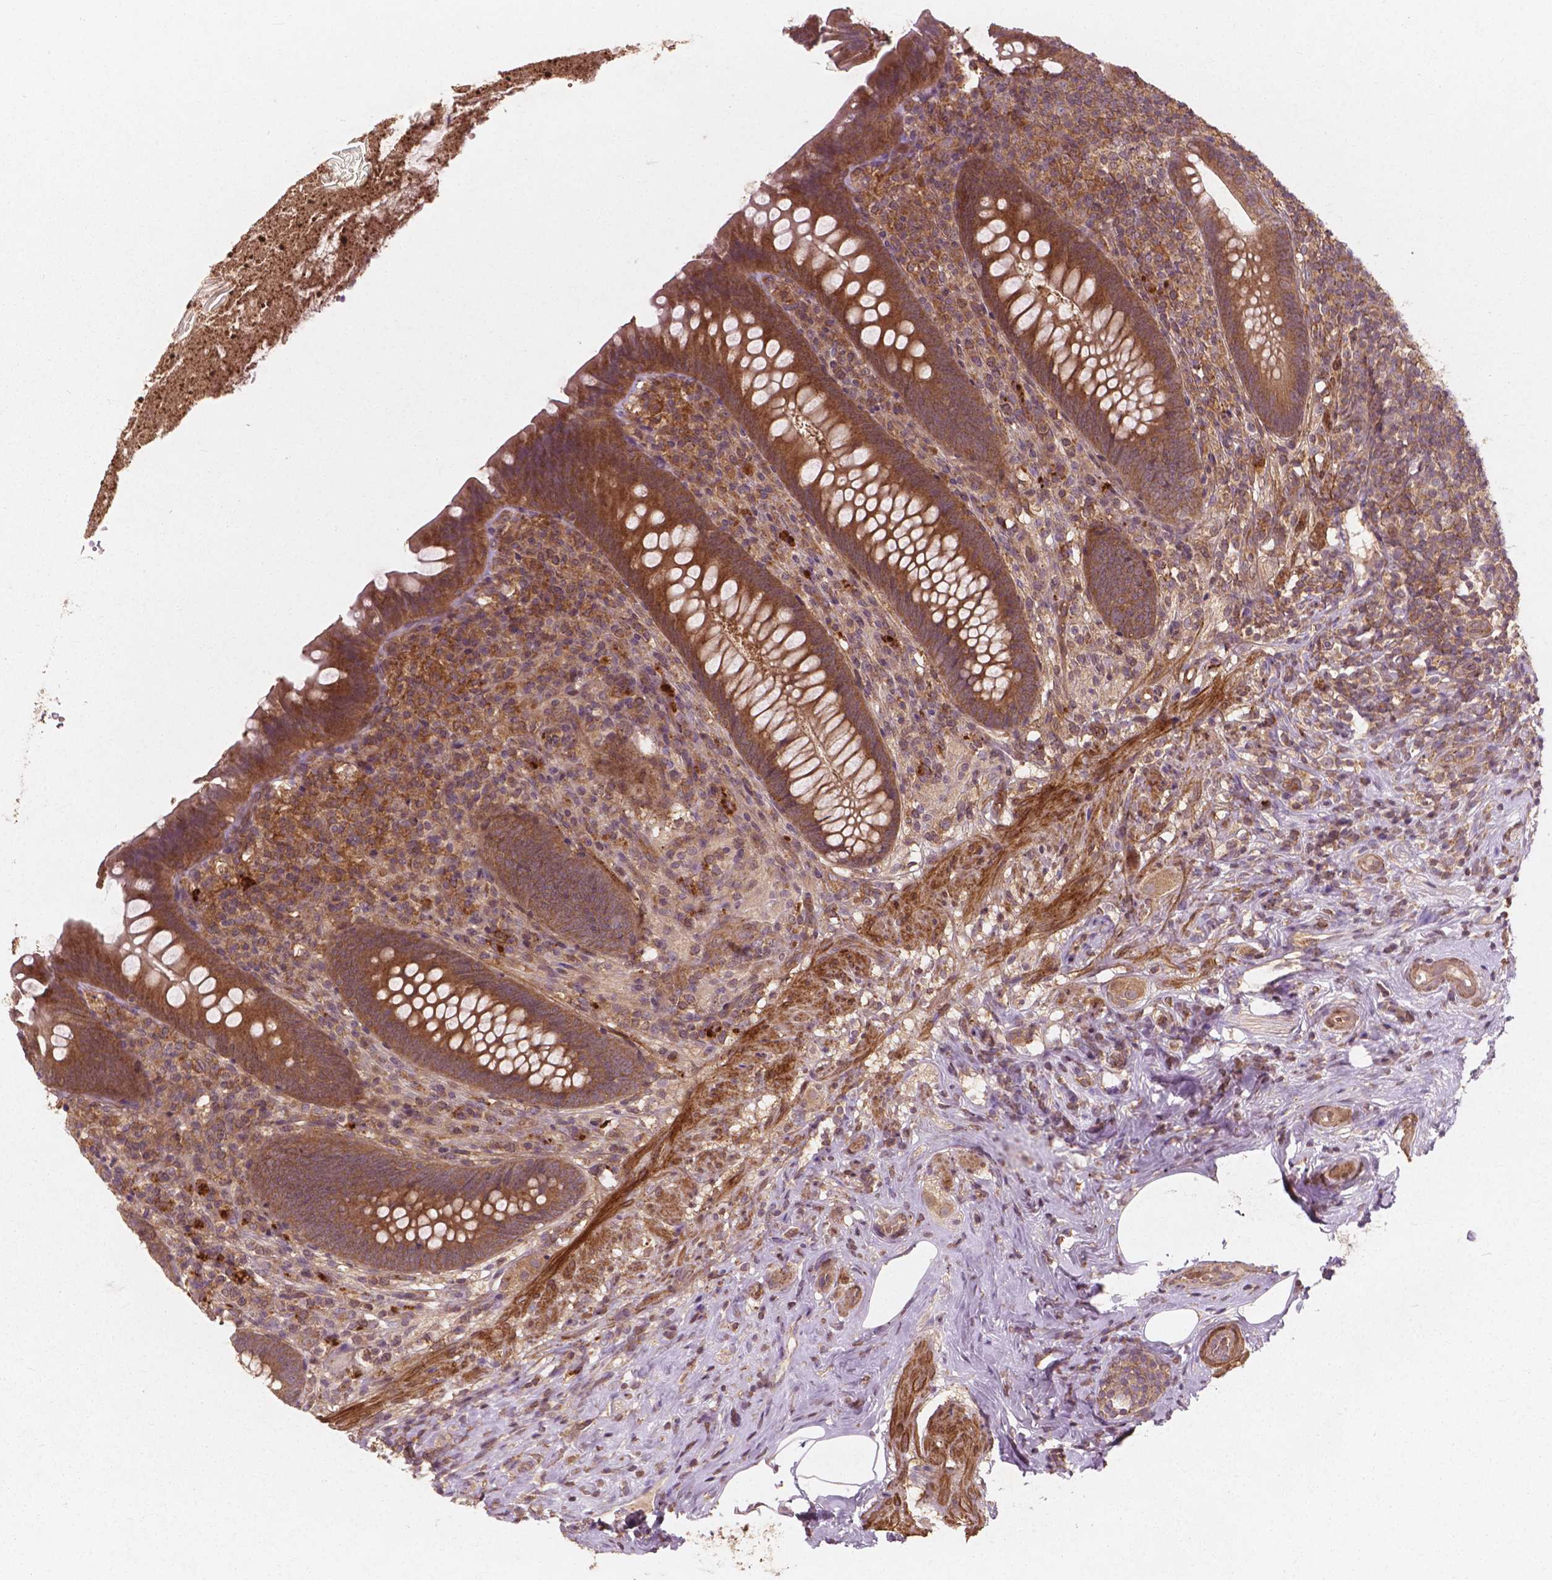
{"staining": {"intensity": "moderate", "quantity": ">75%", "location": "cytoplasmic/membranous"}, "tissue": "appendix", "cell_type": "Glandular cells", "image_type": "normal", "snomed": [{"axis": "morphology", "description": "Normal tissue, NOS"}, {"axis": "topography", "description": "Appendix"}], "caption": "A high-resolution histopathology image shows immunohistochemistry (IHC) staining of unremarkable appendix, which displays moderate cytoplasmic/membranous expression in approximately >75% of glandular cells.", "gene": "CYFIP1", "patient": {"sex": "male", "age": 47}}